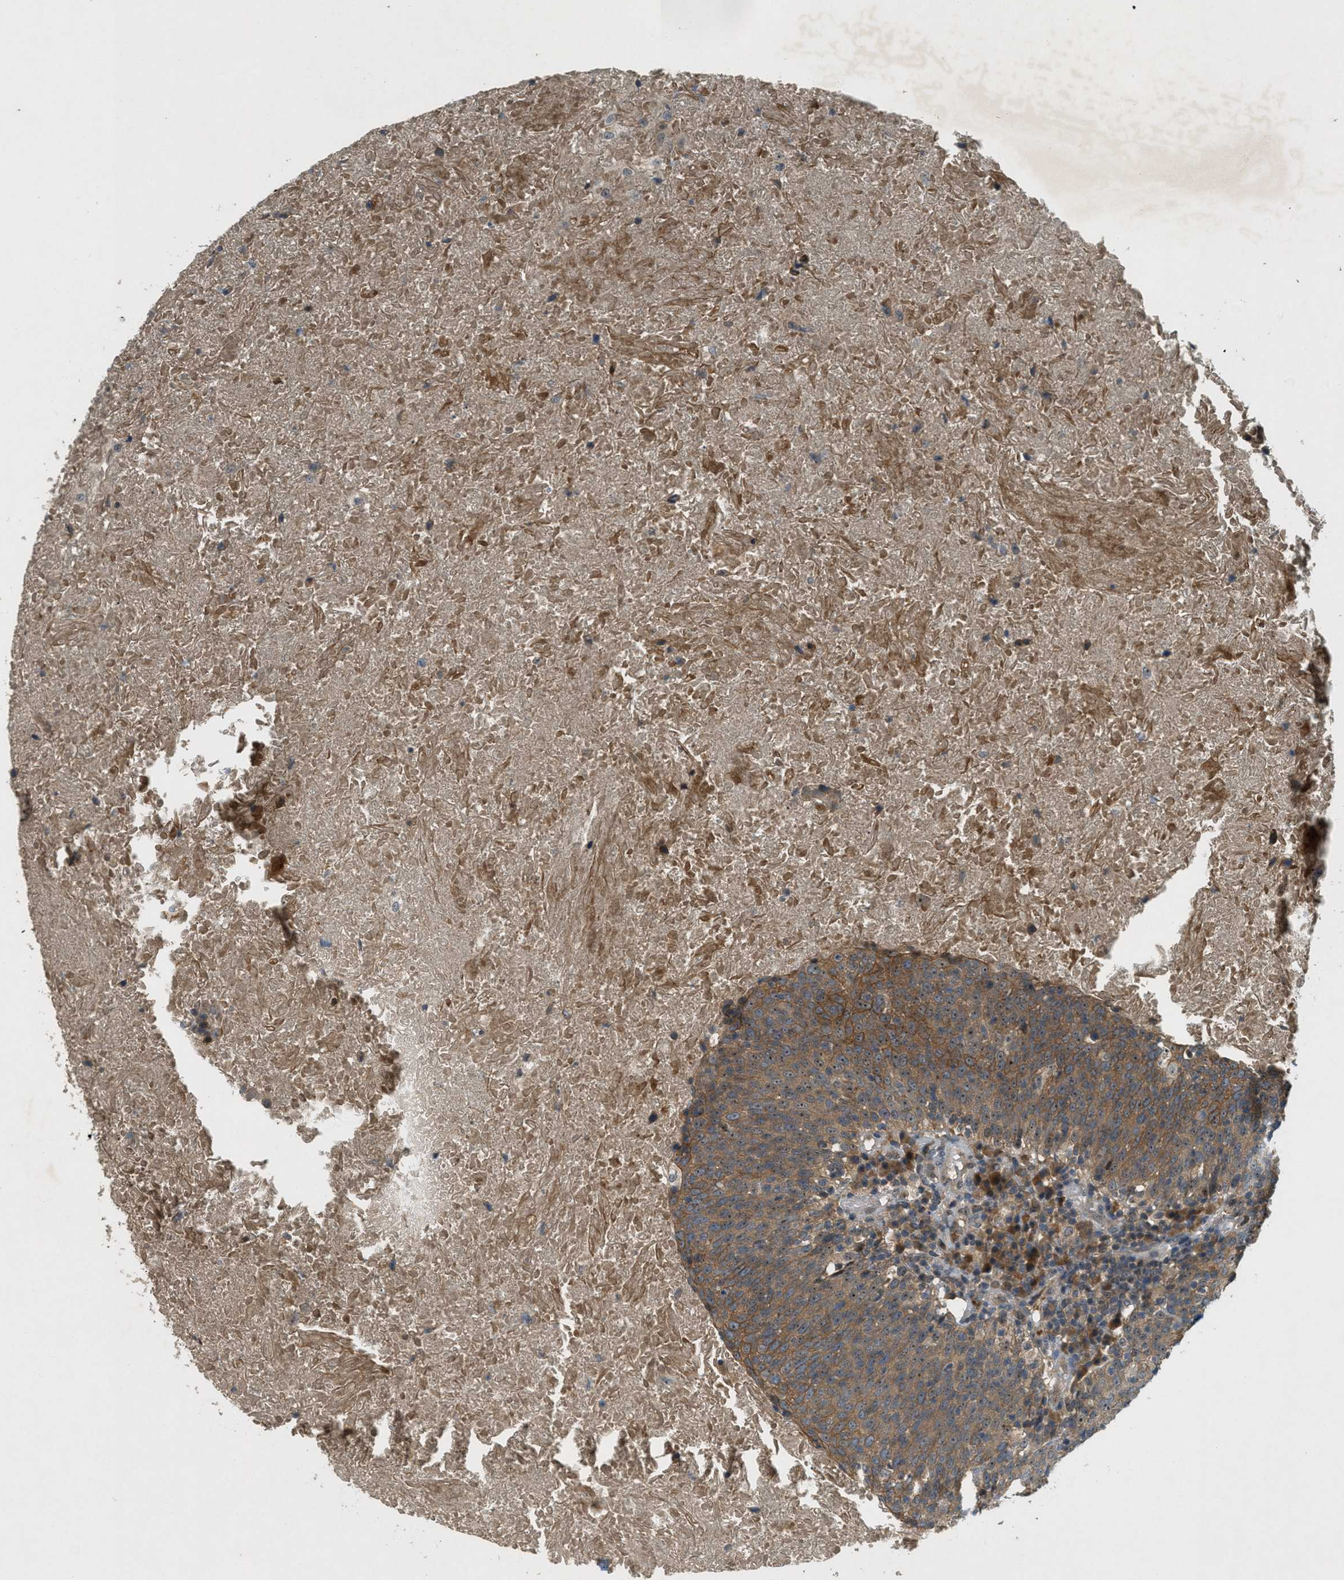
{"staining": {"intensity": "moderate", "quantity": ">75%", "location": "cytoplasmic/membranous,nuclear"}, "tissue": "head and neck cancer", "cell_type": "Tumor cells", "image_type": "cancer", "snomed": [{"axis": "morphology", "description": "Squamous cell carcinoma, NOS"}, {"axis": "morphology", "description": "Squamous cell carcinoma, metastatic, NOS"}, {"axis": "topography", "description": "Lymph node"}, {"axis": "topography", "description": "Head-Neck"}], "caption": "Immunohistochemistry photomicrograph of head and neck cancer (squamous cell carcinoma) stained for a protein (brown), which exhibits medium levels of moderate cytoplasmic/membranous and nuclear positivity in about >75% of tumor cells.", "gene": "STK11", "patient": {"sex": "male", "age": 62}}